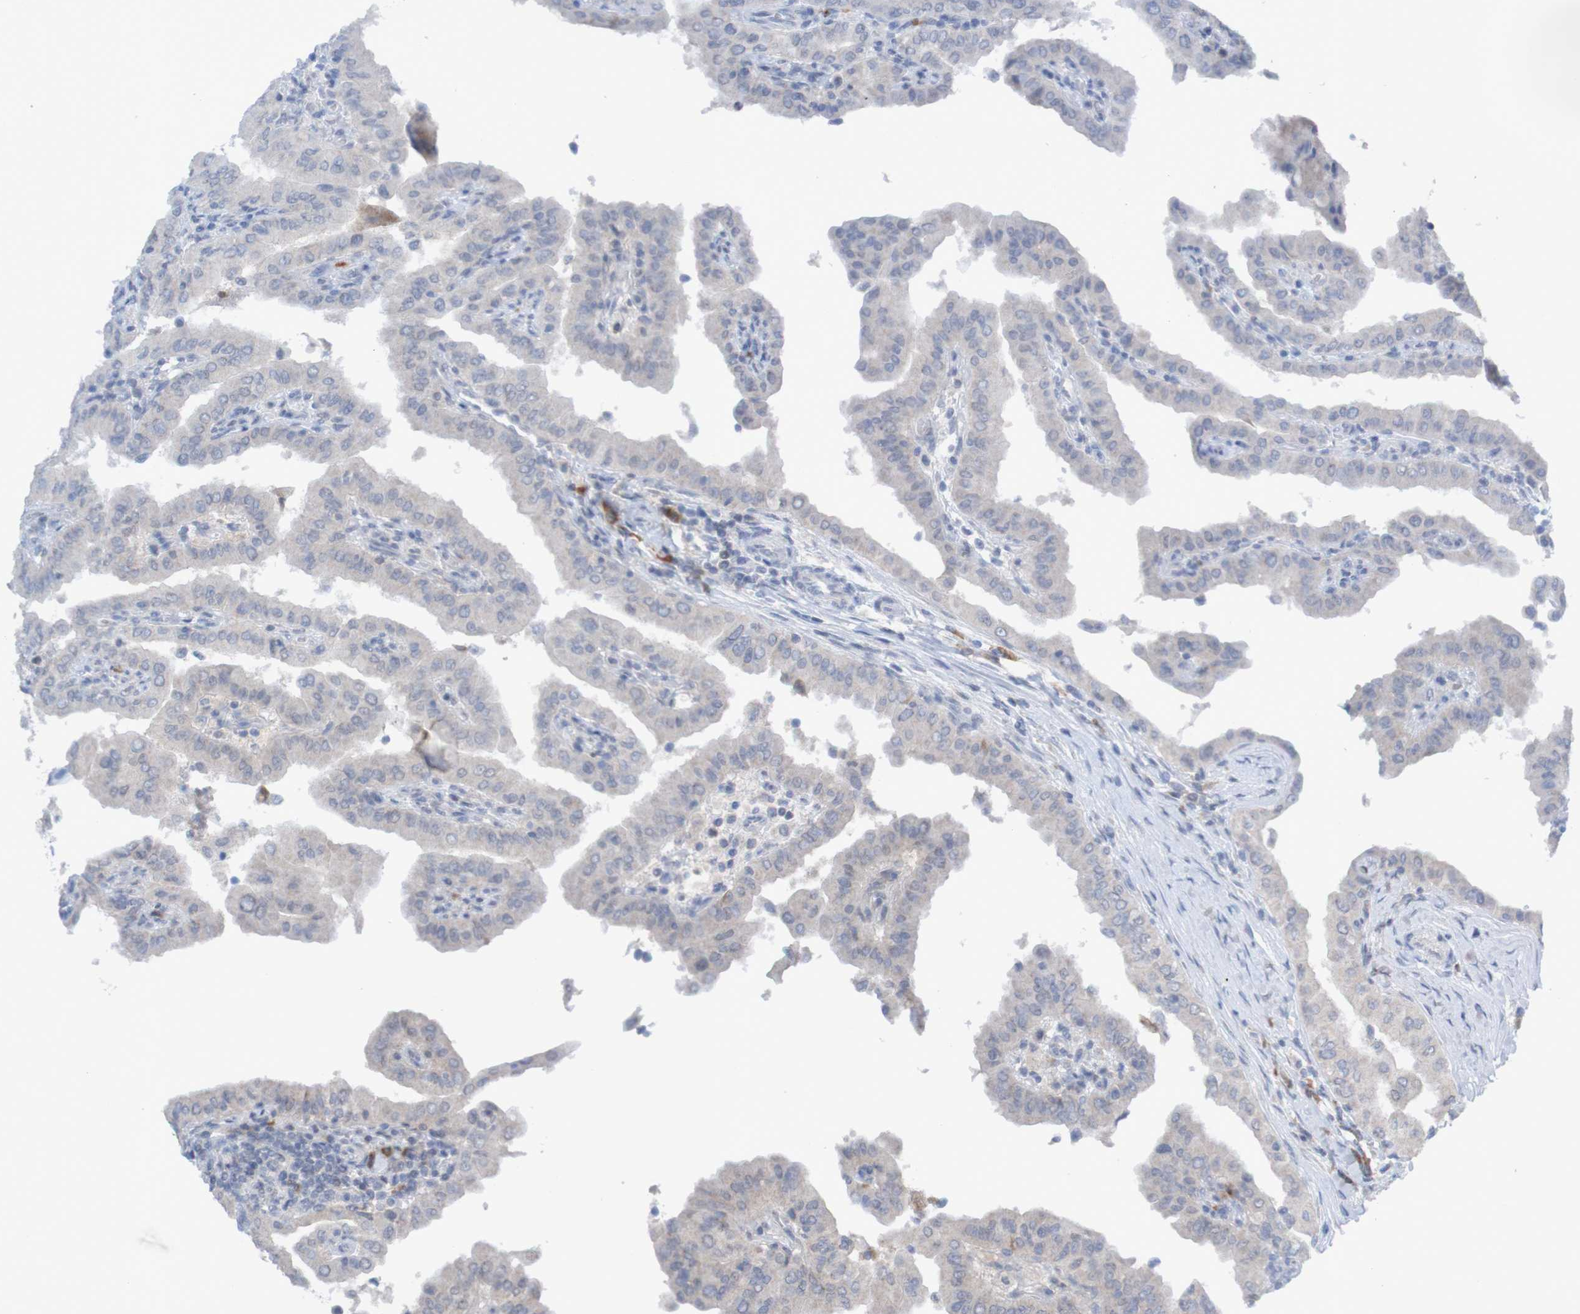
{"staining": {"intensity": "negative", "quantity": "none", "location": "none"}, "tissue": "thyroid cancer", "cell_type": "Tumor cells", "image_type": "cancer", "snomed": [{"axis": "morphology", "description": "Papillary adenocarcinoma, NOS"}, {"axis": "topography", "description": "Thyroid gland"}], "caption": "An immunohistochemistry (IHC) micrograph of thyroid cancer is shown. There is no staining in tumor cells of thyroid cancer.", "gene": "ITLN1", "patient": {"sex": "male", "age": 33}}